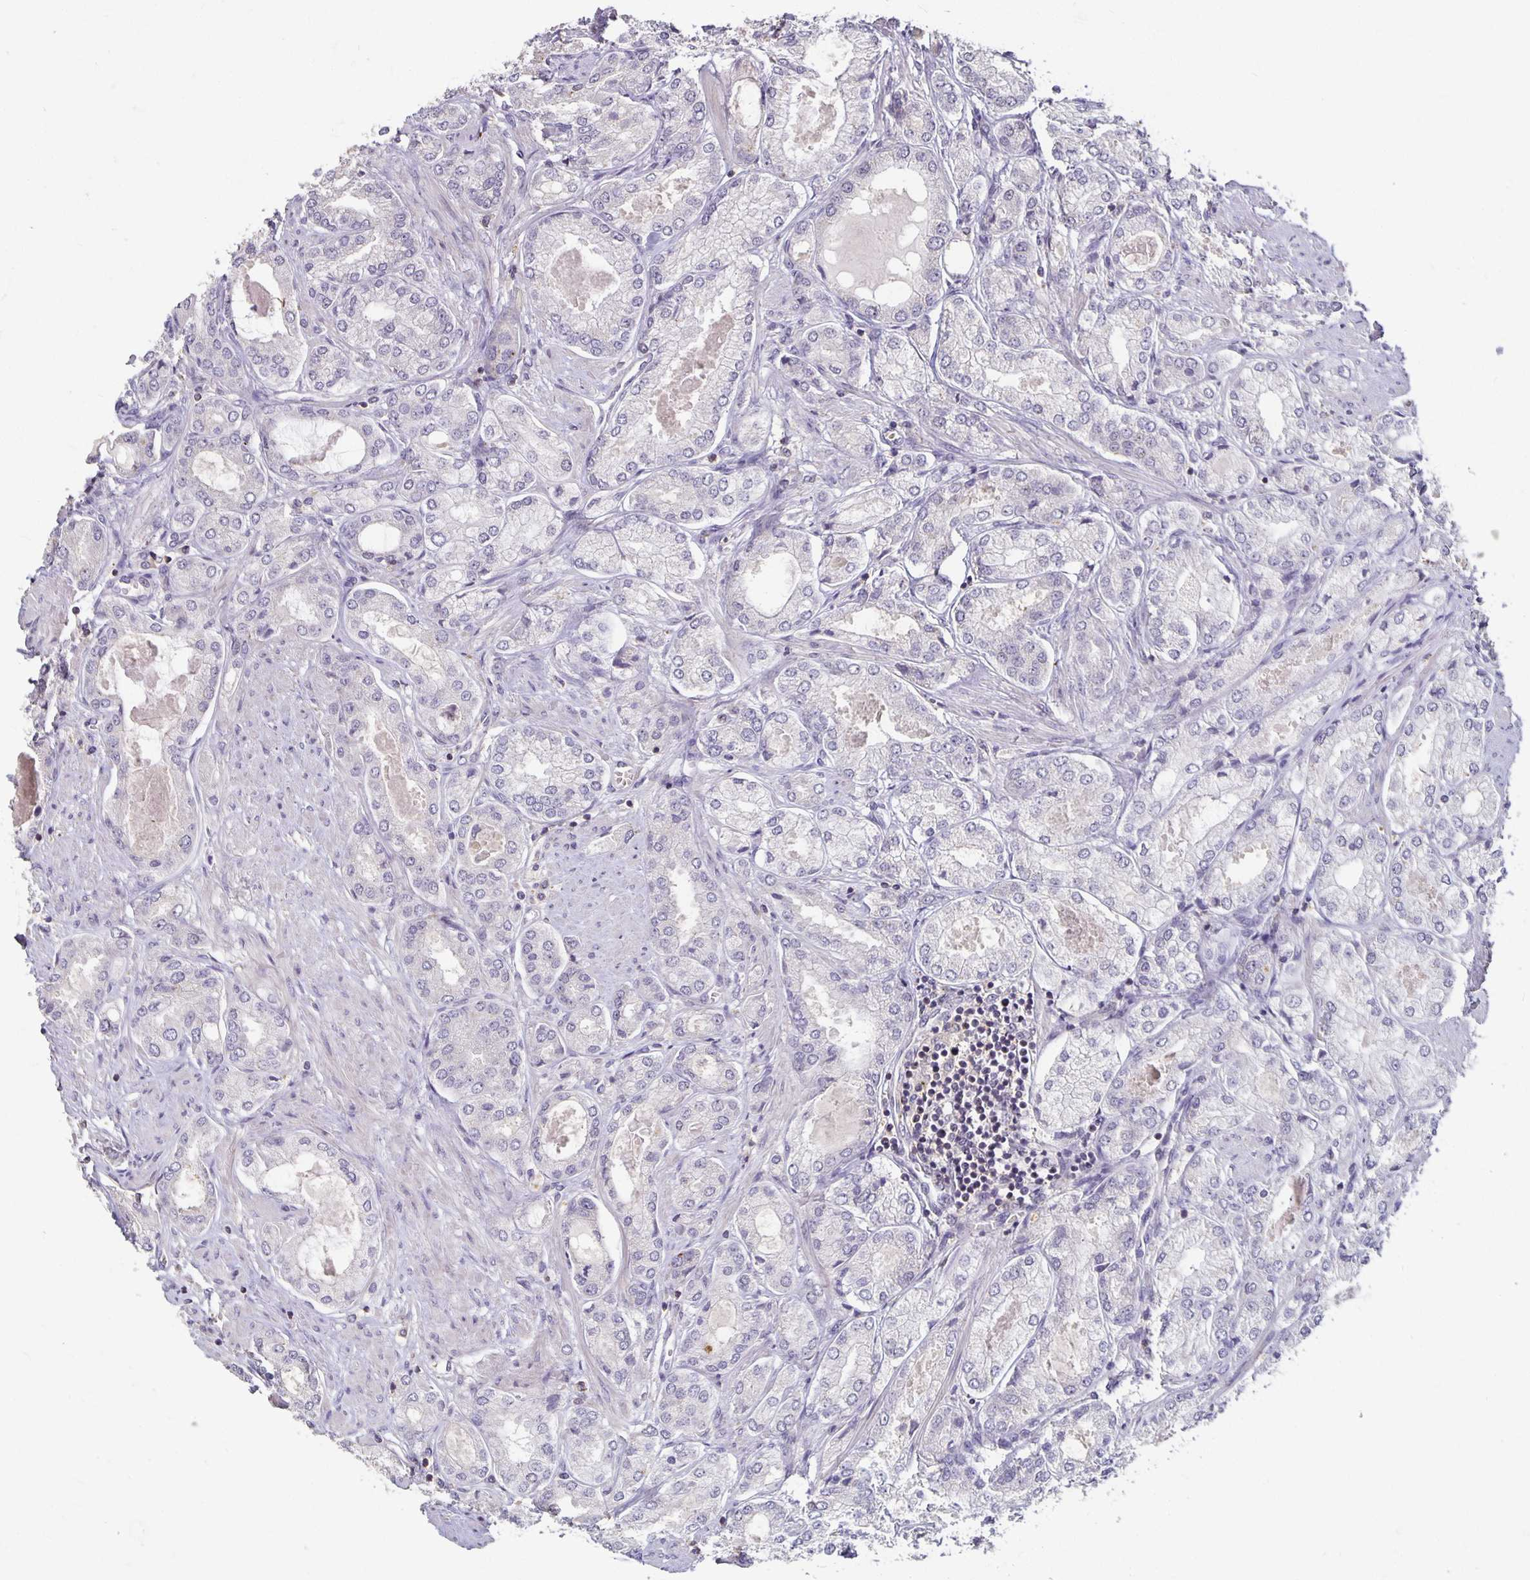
{"staining": {"intensity": "negative", "quantity": "none", "location": "none"}, "tissue": "prostate cancer", "cell_type": "Tumor cells", "image_type": "cancer", "snomed": [{"axis": "morphology", "description": "Adenocarcinoma, High grade"}, {"axis": "topography", "description": "Prostate"}], "caption": "Immunohistochemistry micrograph of prostate cancer stained for a protein (brown), which shows no staining in tumor cells.", "gene": "CST6", "patient": {"sex": "male", "age": 68}}